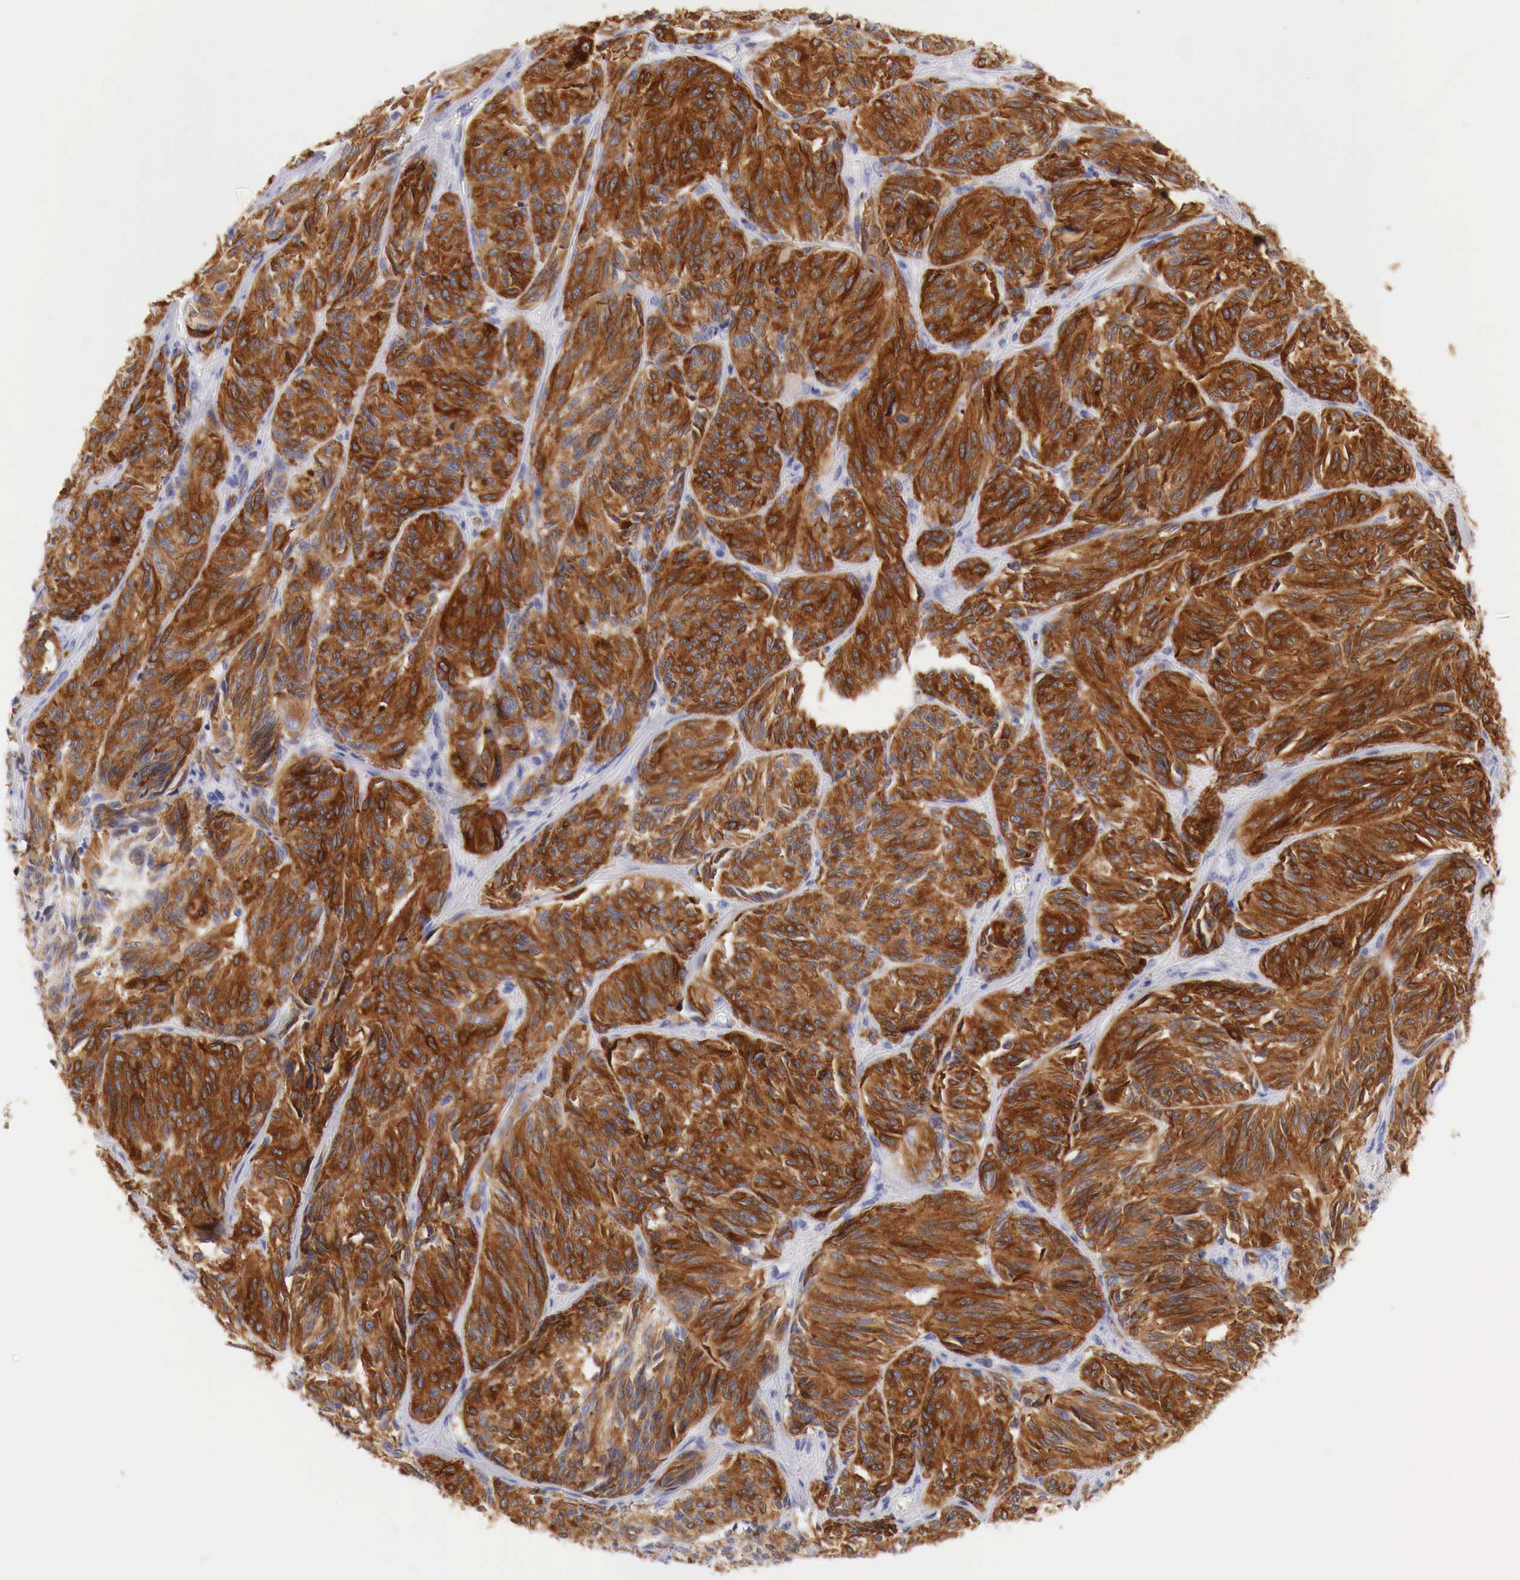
{"staining": {"intensity": "strong", "quantity": ">75%", "location": "cytoplasmic/membranous"}, "tissue": "melanoma", "cell_type": "Tumor cells", "image_type": "cancer", "snomed": [{"axis": "morphology", "description": "Malignant melanoma, NOS"}, {"axis": "topography", "description": "Skin"}], "caption": "High-magnification brightfield microscopy of malignant melanoma stained with DAB (3,3'-diaminobenzidine) (brown) and counterstained with hematoxylin (blue). tumor cells exhibit strong cytoplasmic/membranous positivity is appreciated in approximately>75% of cells.", "gene": "TYR", "patient": {"sex": "male", "age": 54}}